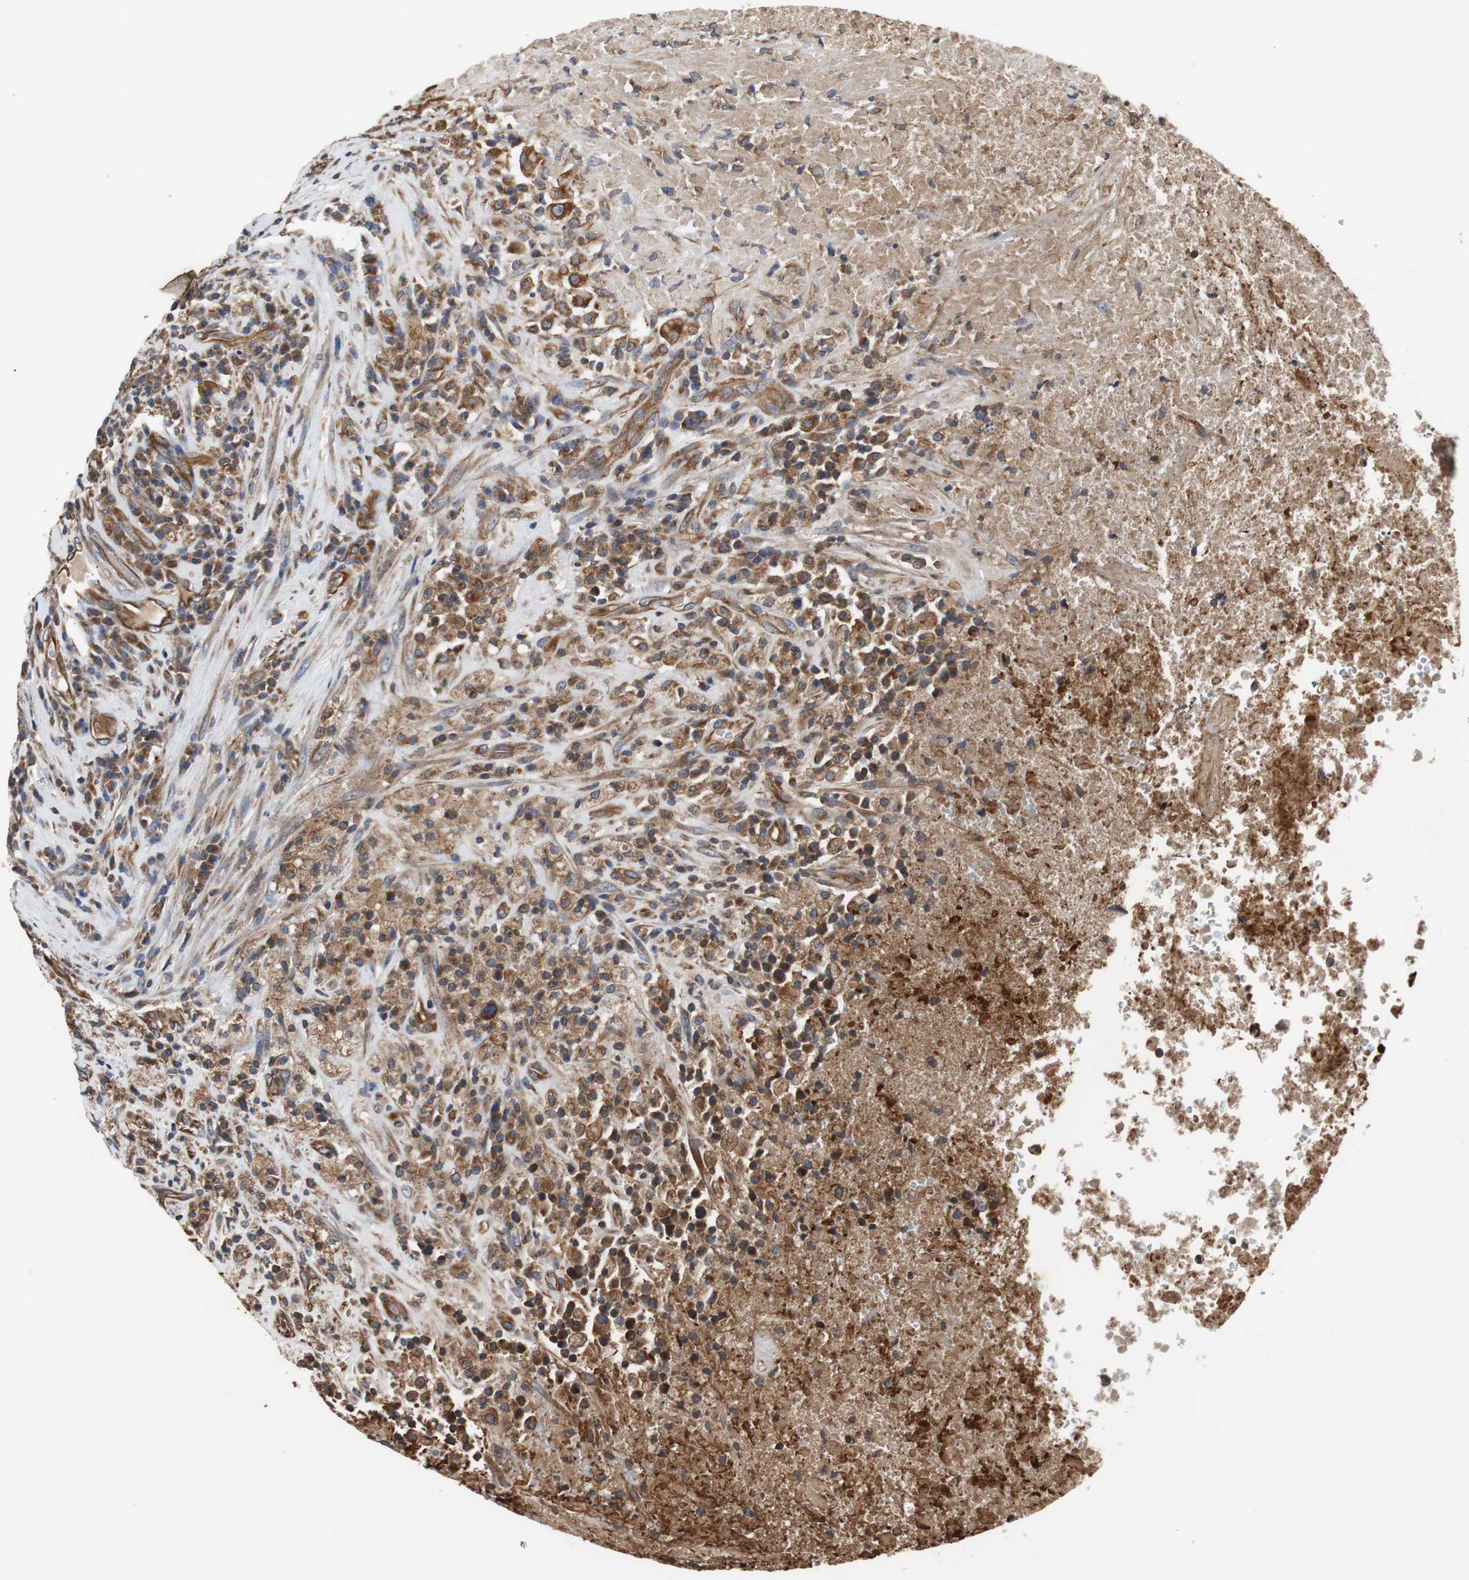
{"staining": {"intensity": "moderate", "quantity": ">75%", "location": "cytoplasmic/membranous"}, "tissue": "testis cancer", "cell_type": "Tumor cells", "image_type": "cancer", "snomed": [{"axis": "morphology", "description": "Necrosis, NOS"}, {"axis": "morphology", "description": "Carcinoma, Embryonal, NOS"}, {"axis": "topography", "description": "Testis"}], "caption": "Moderate cytoplasmic/membranous staining is appreciated in approximately >75% of tumor cells in testis cancer (embryonal carcinoma).", "gene": "ACTR3", "patient": {"sex": "male", "age": 19}}